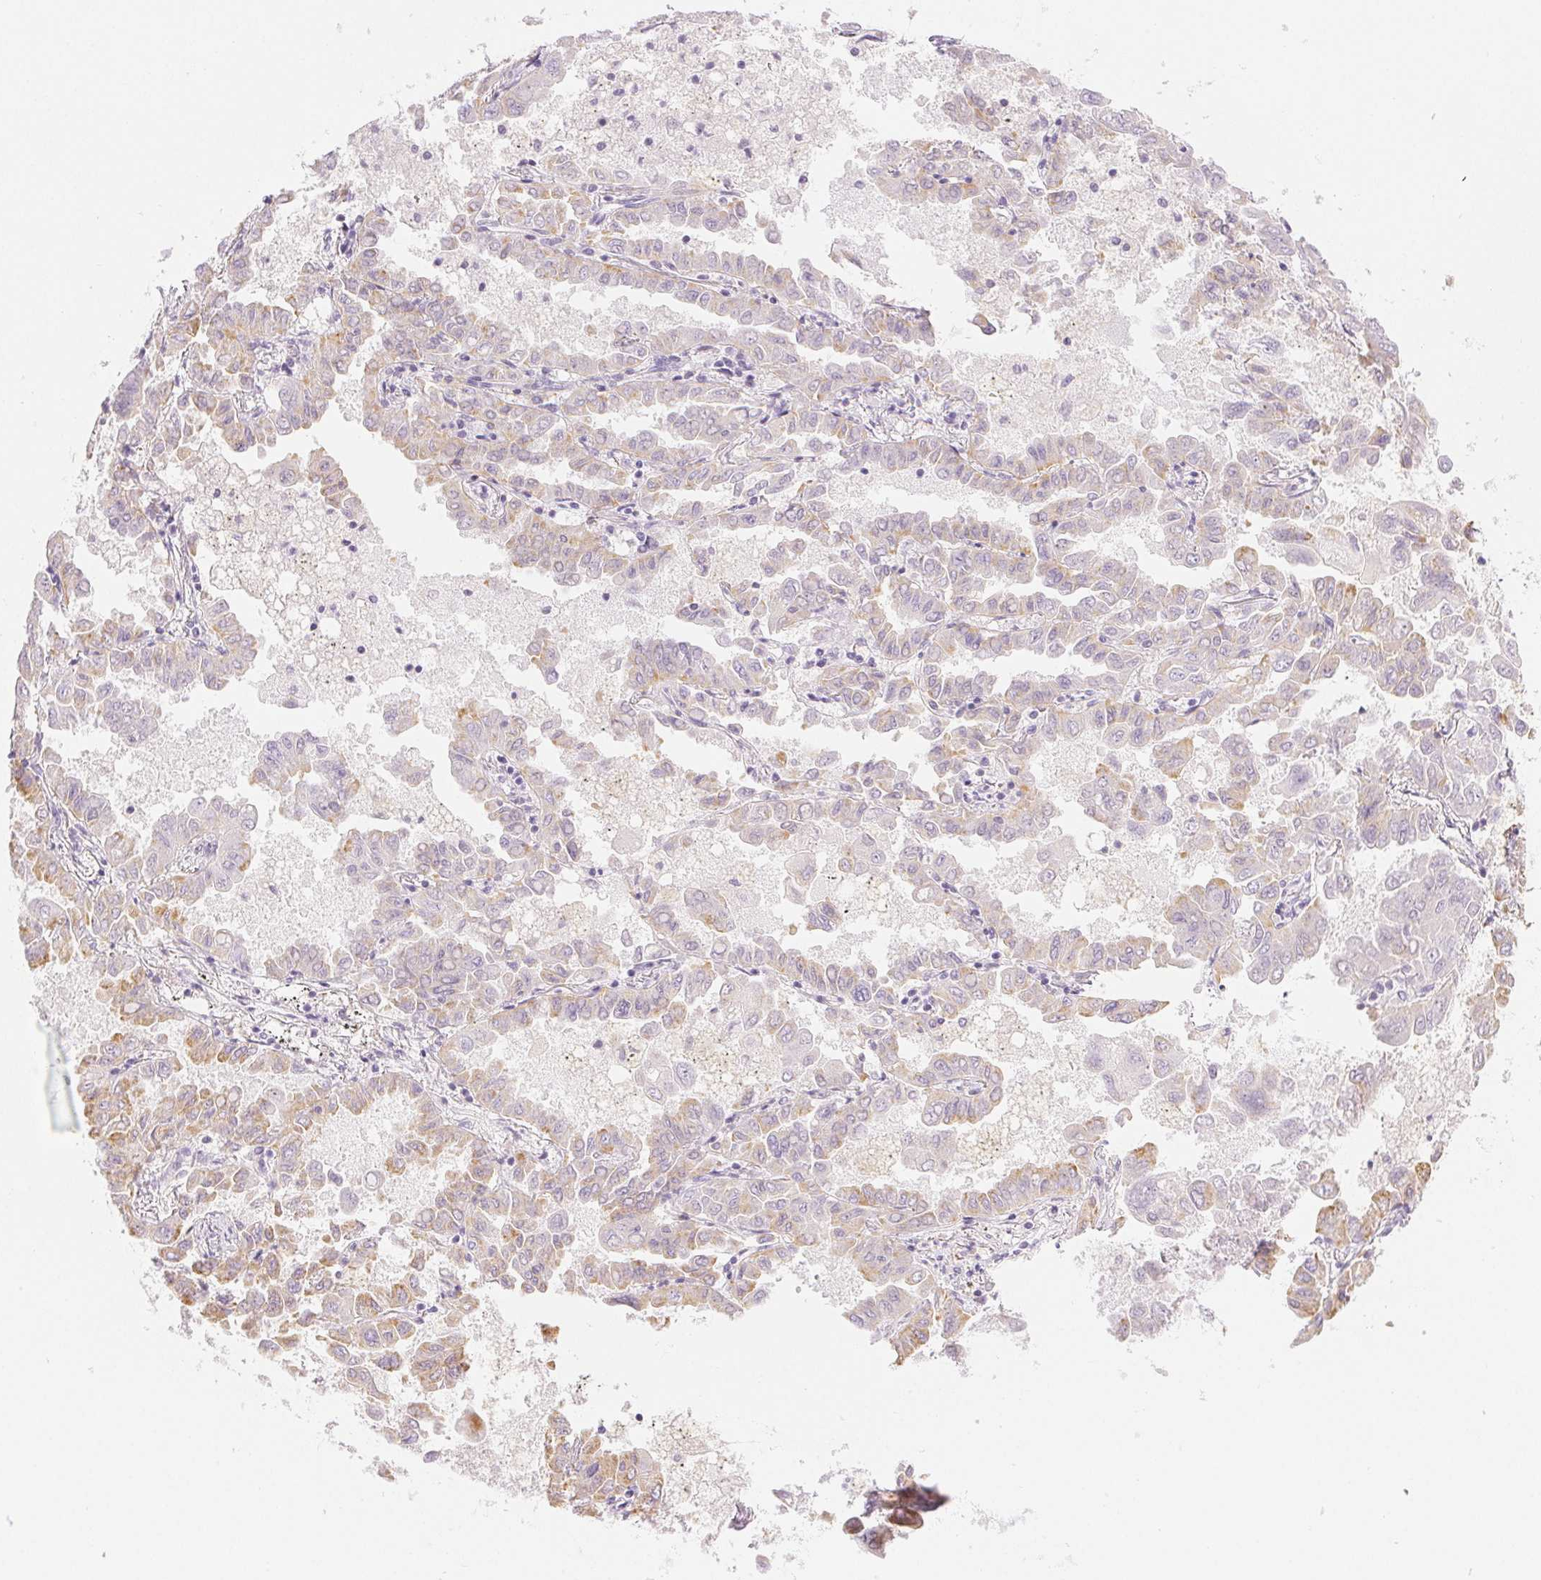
{"staining": {"intensity": "weak", "quantity": "<25%", "location": "cytoplasmic/membranous"}, "tissue": "lung cancer", "cell_type": "Tumor cells", "image_type": "cancer", "snomed": [{"axis": "morphology", "description": "Adenocarcinoma, NOS"}, {"axis": "topography", "description": "Lung"}], "caption": "Protein analysis of lung adenocarcinoma displays no significant positivity in tumor cells.", "gene": "SLC5A2", "patient": {"sex": "male", "age": 64}}